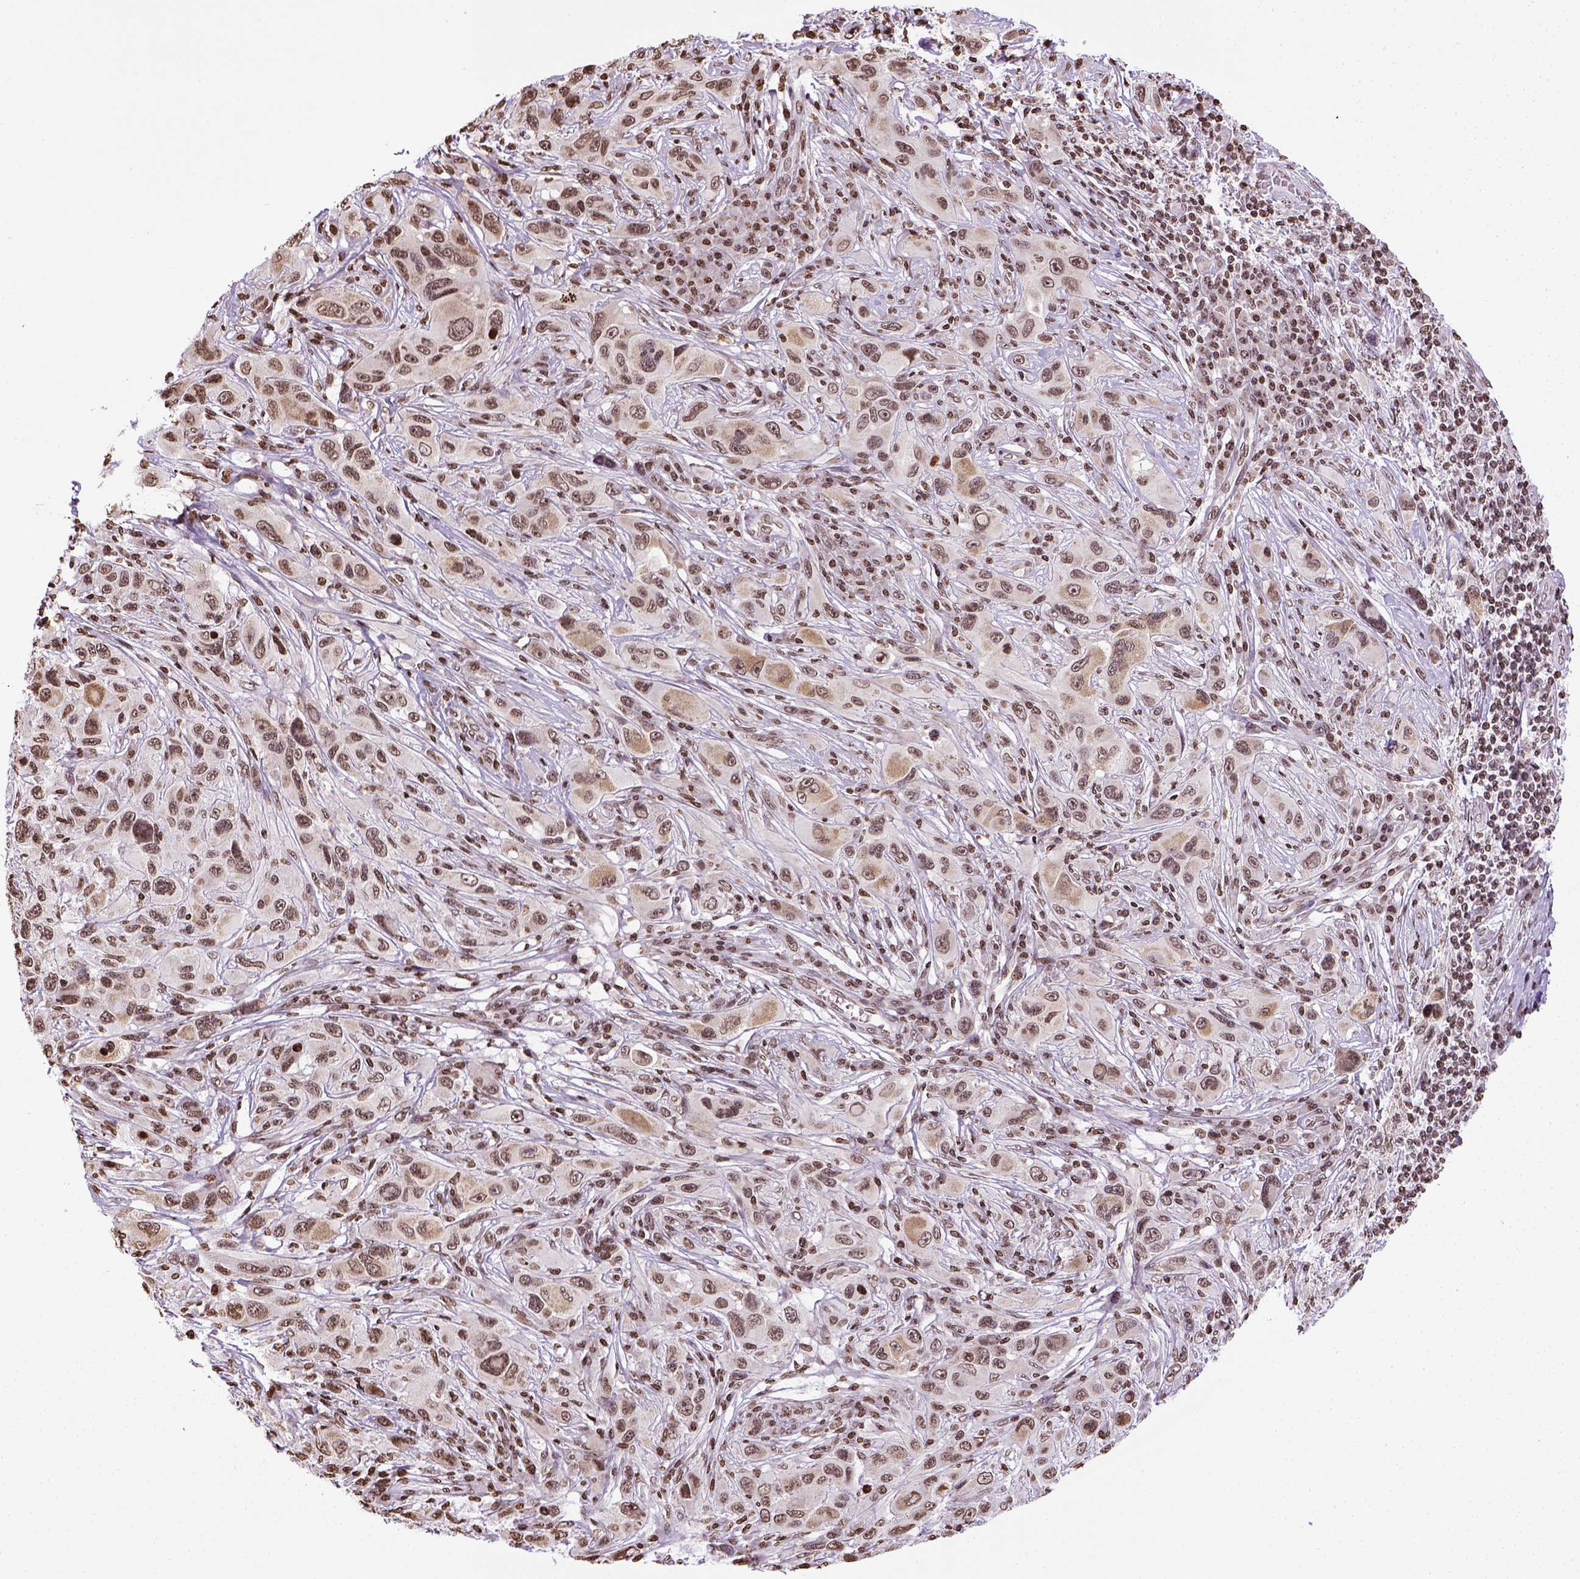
{"staining": {"intensity": "moderate", "quantity": ">75%", "location": "nuclear"}, "tissue": "melanoma", "cell_type": "Tumor cells", "image_type": "cancer", "snomed": [{"axis": "morphology", "description": "Malignant melanoma, NOS"}, {"axis": "topography", "description": "Skin"}], "caption": "IHC image of human melanoma stained for a protein (brown), which shows medium levels of moderate nuclear positivity in about >75% of tumor cells.", "gene": "ZNF75D", "patient": {"sex": "male", "age": 53}}